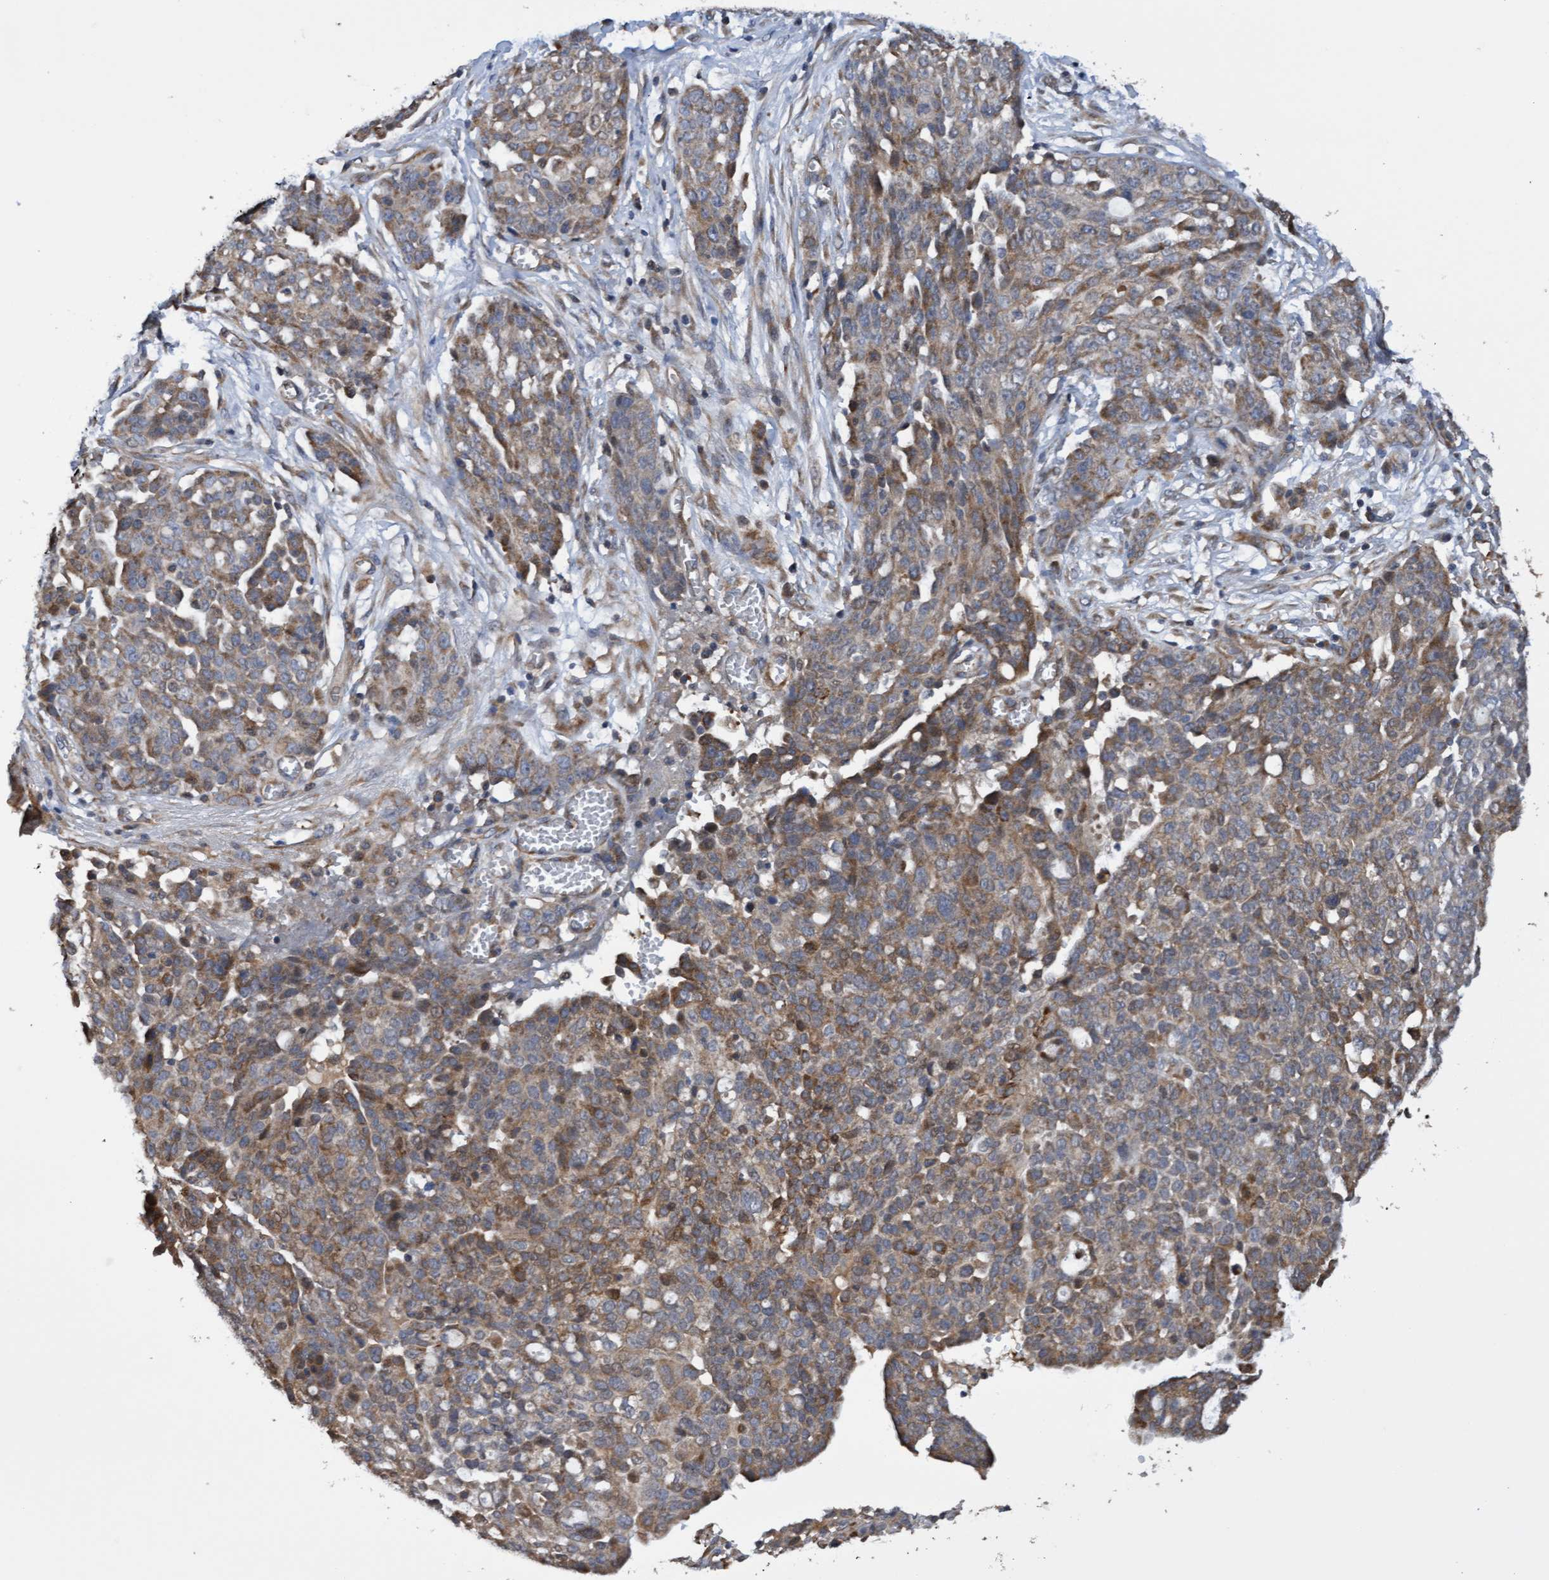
{"staining": {"intensity": "moderate", "quantity": ">75%", "location": "cytoplasmic/membranous"}, "tissue": "ovarian cancer", "cell_type": "Tumor cells", "image_type": "cancer", "snomed": [{"axis": "morphology", "description": "Cystadenocarcinoma, serous, NOS"}, {"axis": "topography", "description": "Soft tissue"}, {"axis": "topography", "description": "Ovary"}], "caption": "Immunohistochemistry staining of ovarian cancer, which exhibits medium levels of moderate cytoplasmic/membranous positivity in about >75% of tumor cells indicating moderate cytoplasmic/membranous protein positivity. The staining was performed using DAB (brown) for protein detection and nuclei were counterstained in hematoxylin (blue).", "gene": "ITFG1", "patient": {"sex": "female", "age": 57}}